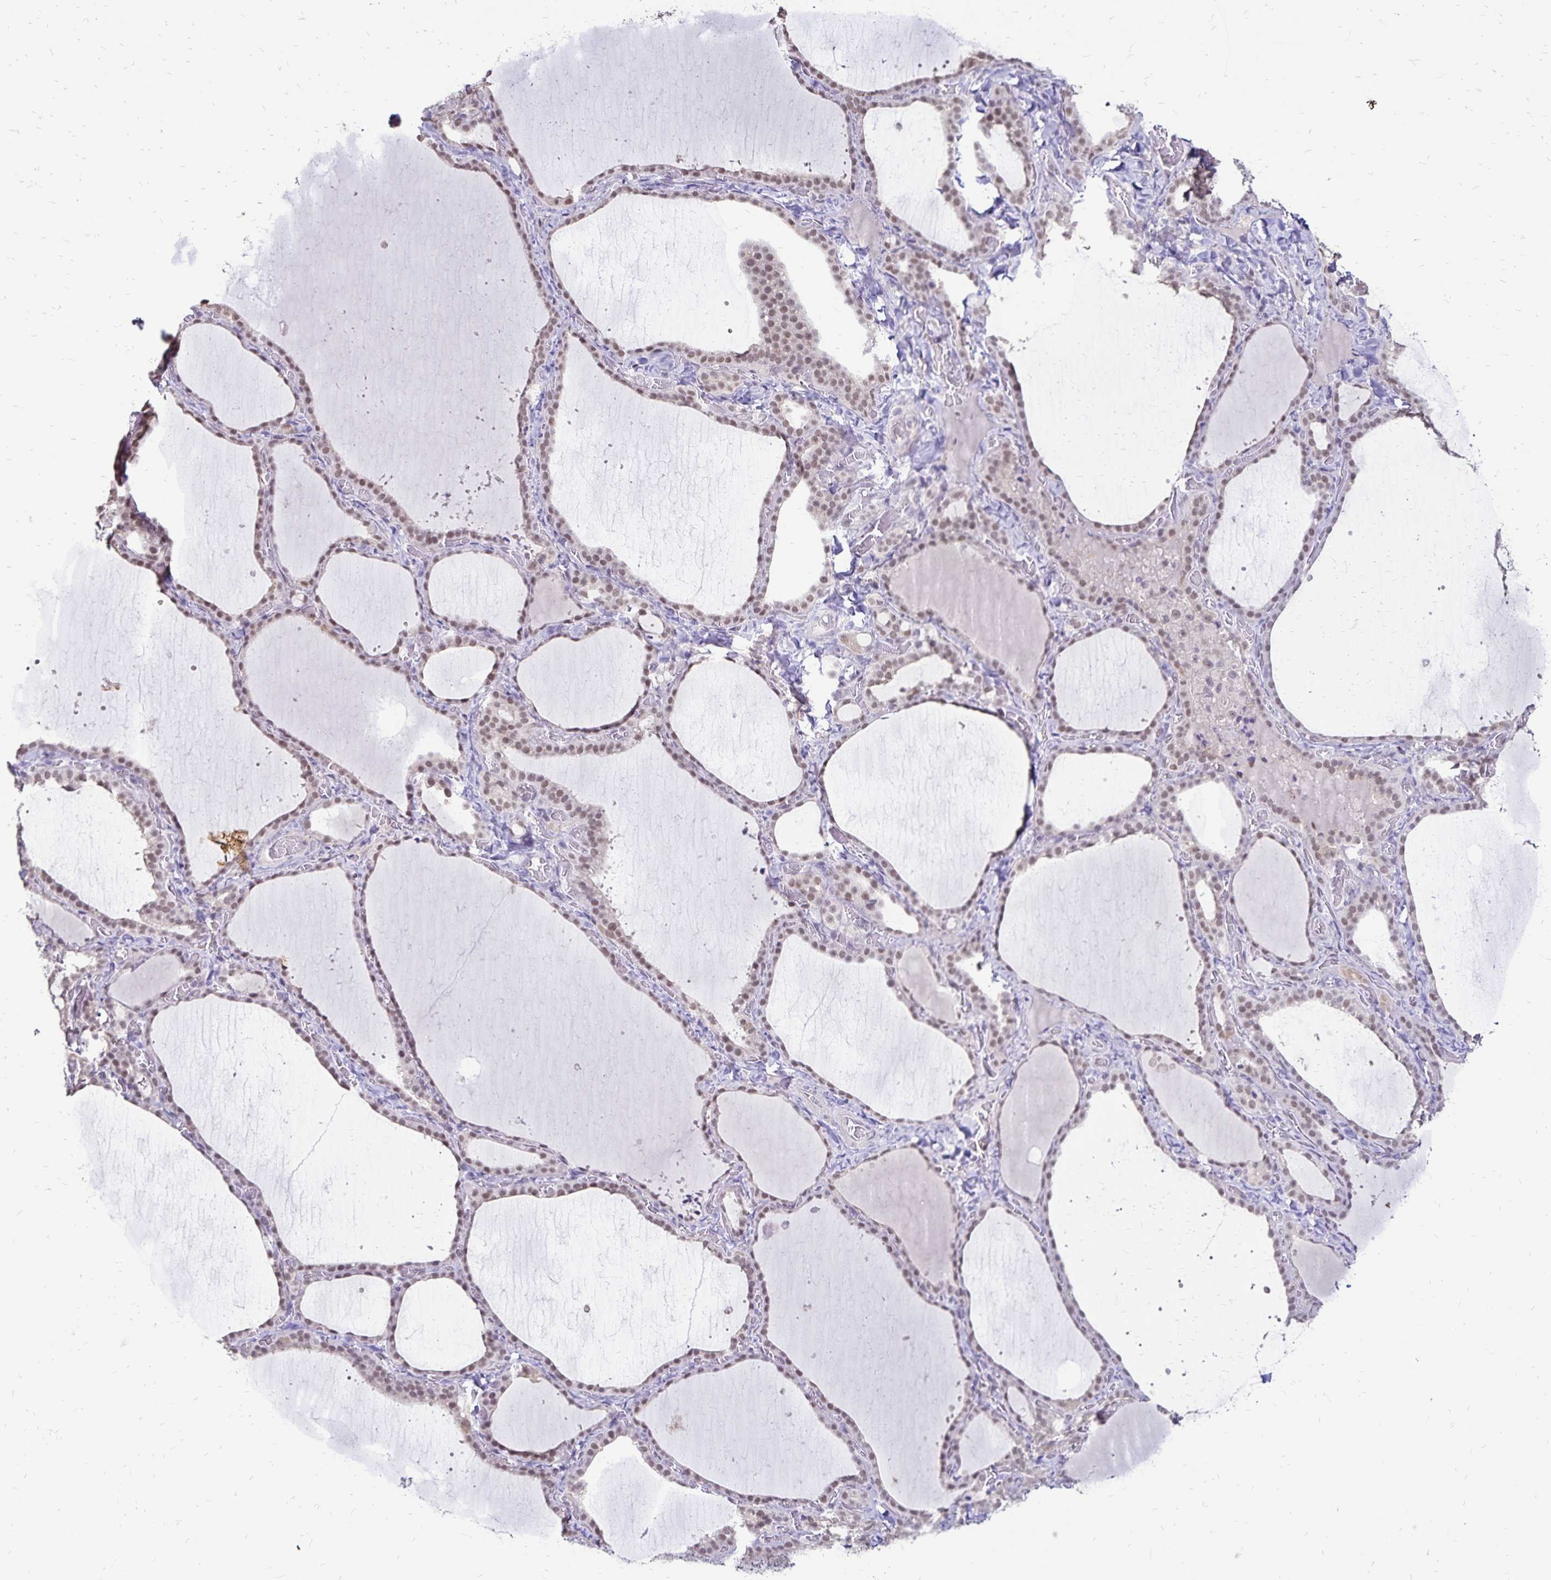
{"staining": {"intensity": "weak", "quantity": "25%-75%", "location": "nuclear"}, "tissue": "thyroid gland", "cell_type": "Glandular cells", "image_type": "normal", "snomed": [{"axis": "morphology", "description": "Normal tissue, NOS"}, {"axis": "topography", "description": "Thyroid gland"}], "caption": "Thyroid gland stained with DAB (3,3'-diaminobenzidine) immunohistochemistry (IHC) shows low levels of weak nuclear staining in approximately 25%-75% of glandular cells.", "gene": "POLB", "patient": {"sex": "female", "age": 22}}